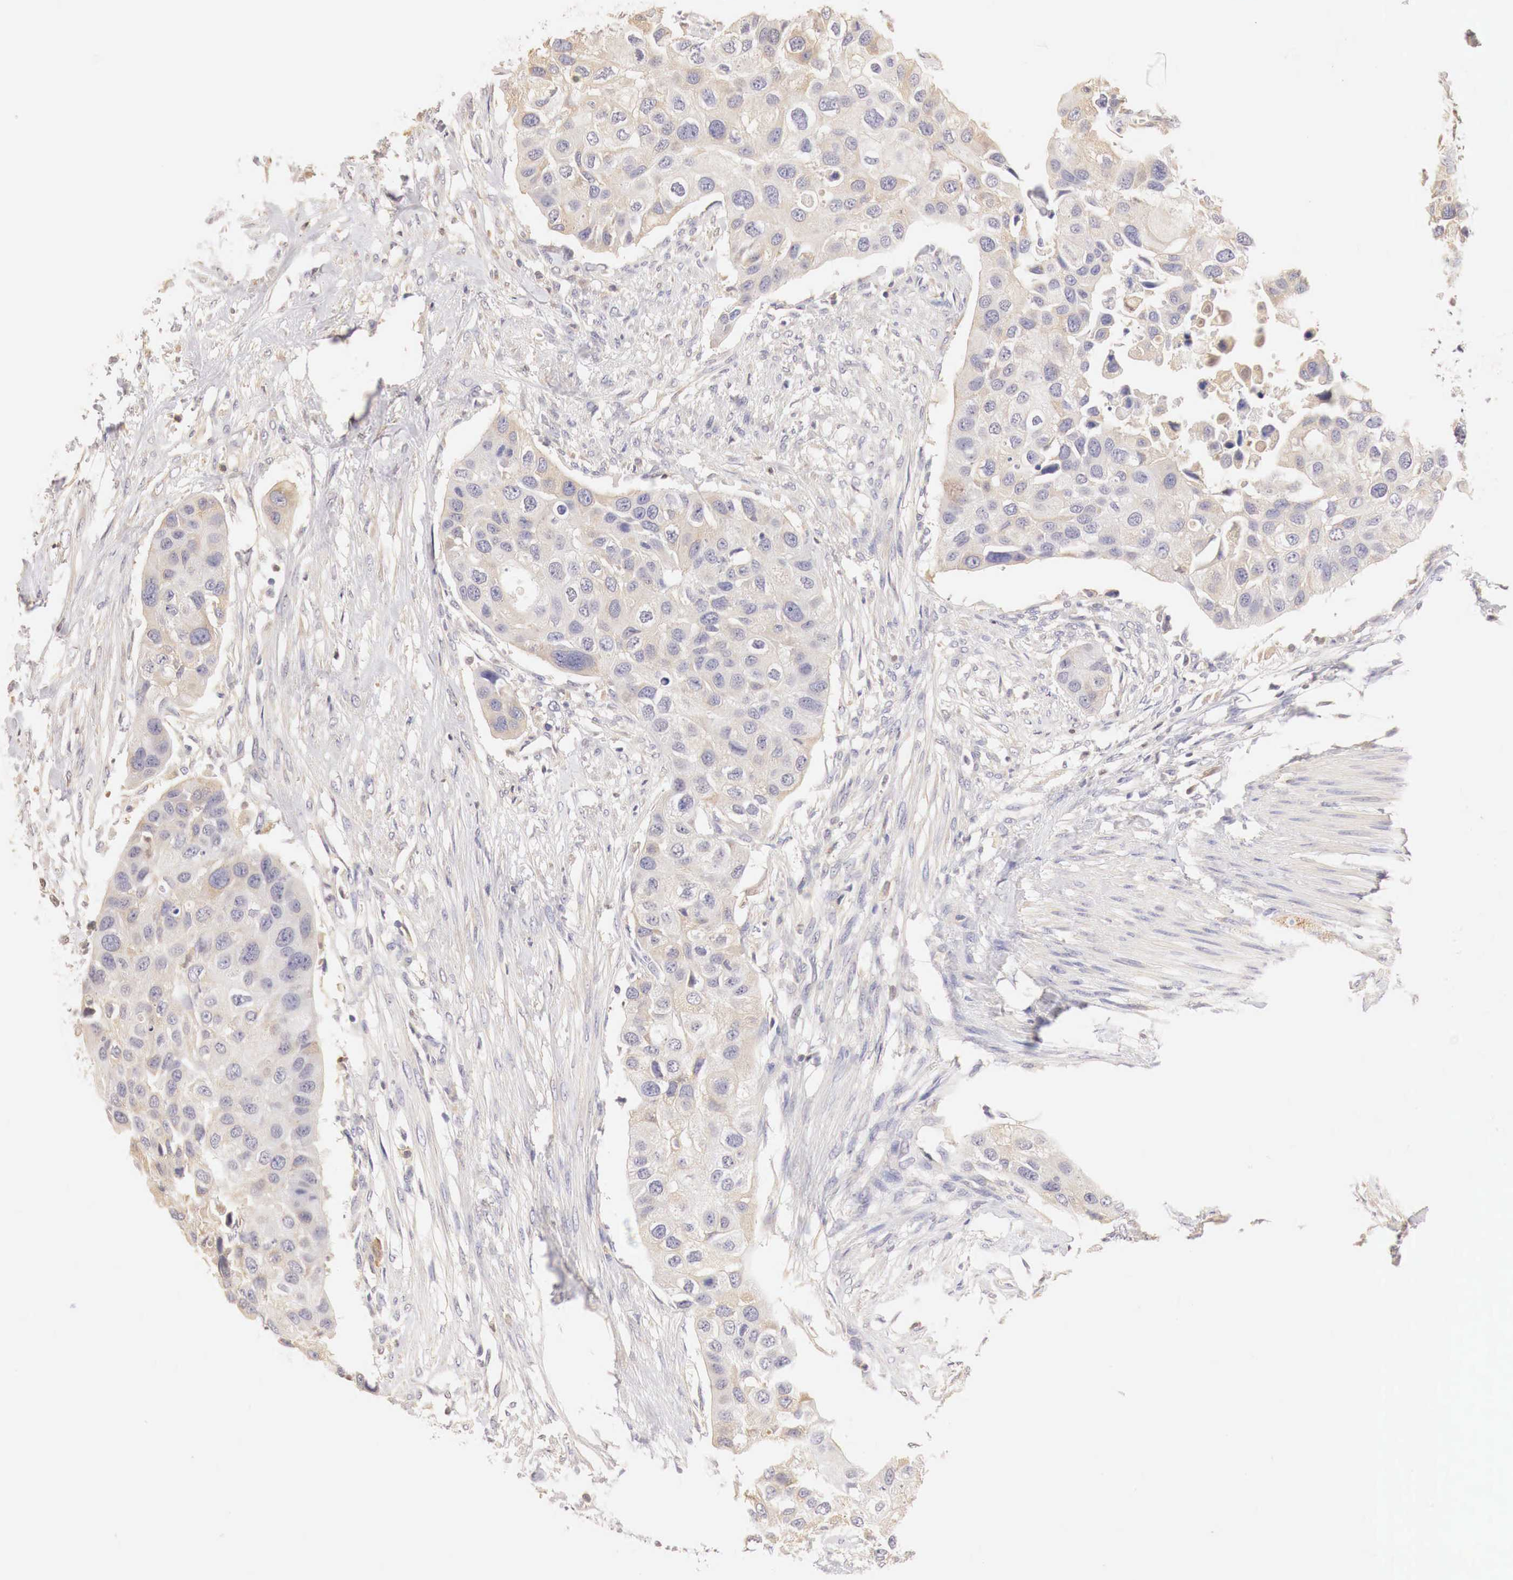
{"staining": {"intensity": "weak", "quantity": "<25%", "location": "cytoplasmic/membranous"}, "tissue": "urothelial cancer", "cell_type": "Tumor cells", "image_type": "cancer", "snomed": [{"axis": "morphology", "description": "Urothelial carcinoma, High grade"}, {"axis": "topography", "description": "Urinary bladder"}], "caption": "Immunohistochemistry (IHC) micrograph of urothelial cancer stained for a protein (brown), which demonstrates no positivity in tumor cells.", "gene": "GATA1", "patient": {"sex": "male", "age": 55}}